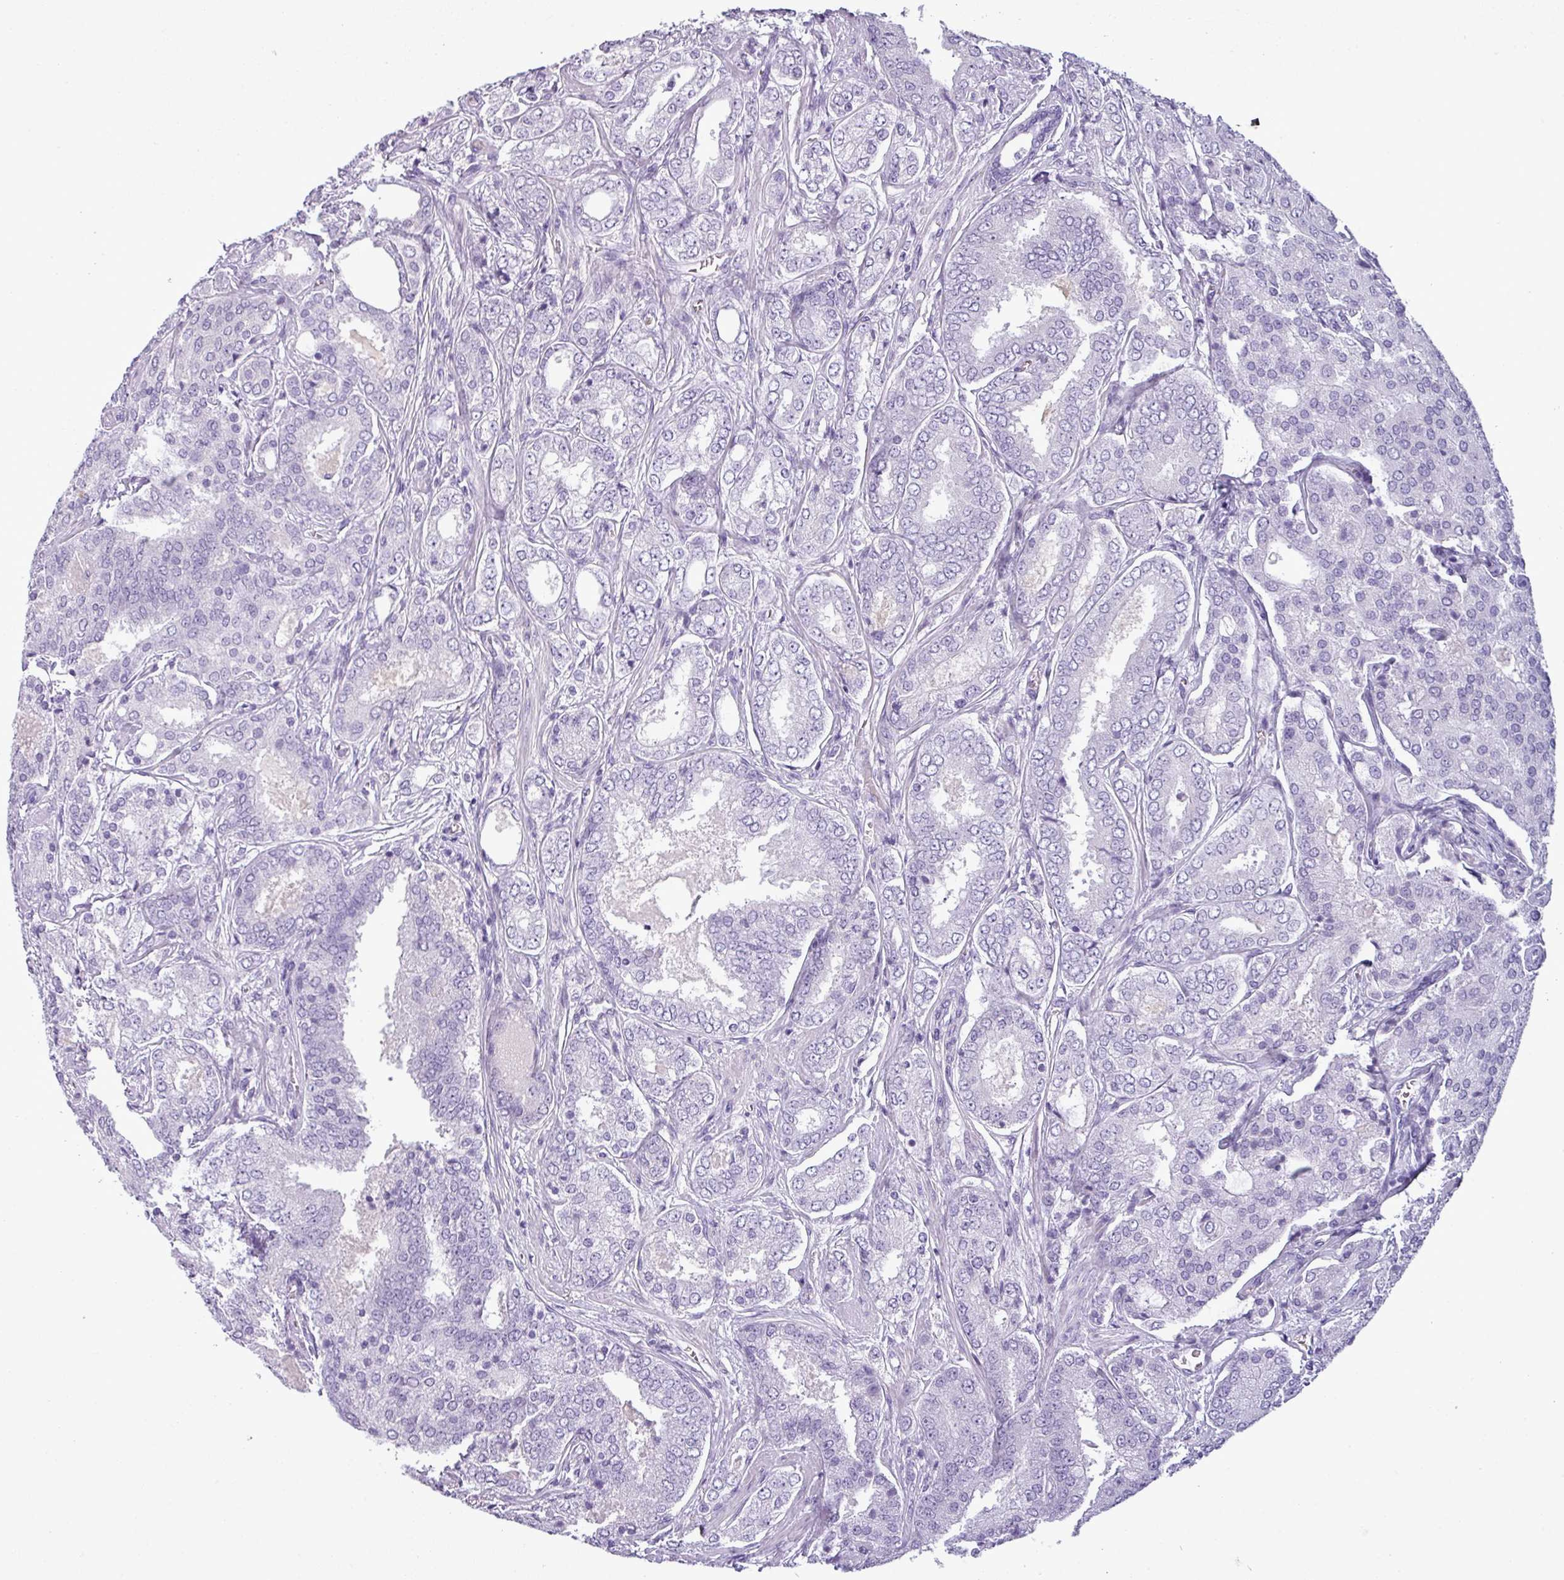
{"staining": {"intensity": "negative", "quantity": "none", "location": "none"}, "tissue": "prostate cancer", "cell_type": "Tumor cells", "image_type": "cancer", "snomed": [{"axis": "morphology", "description": "Adenocarcinoma, High grade"}, {"axis": "topography", "description": "Prostate"}], "caption": "Immunohistochemical staining of human prostate cancer (high-grade adenocarcinoma) exhibits no significant staining in tumor cells. (DAB immunohistochemistry (IHC), high magnification).", "gene": "CDH16", "patient": {"sex": "male", "age": 63}}